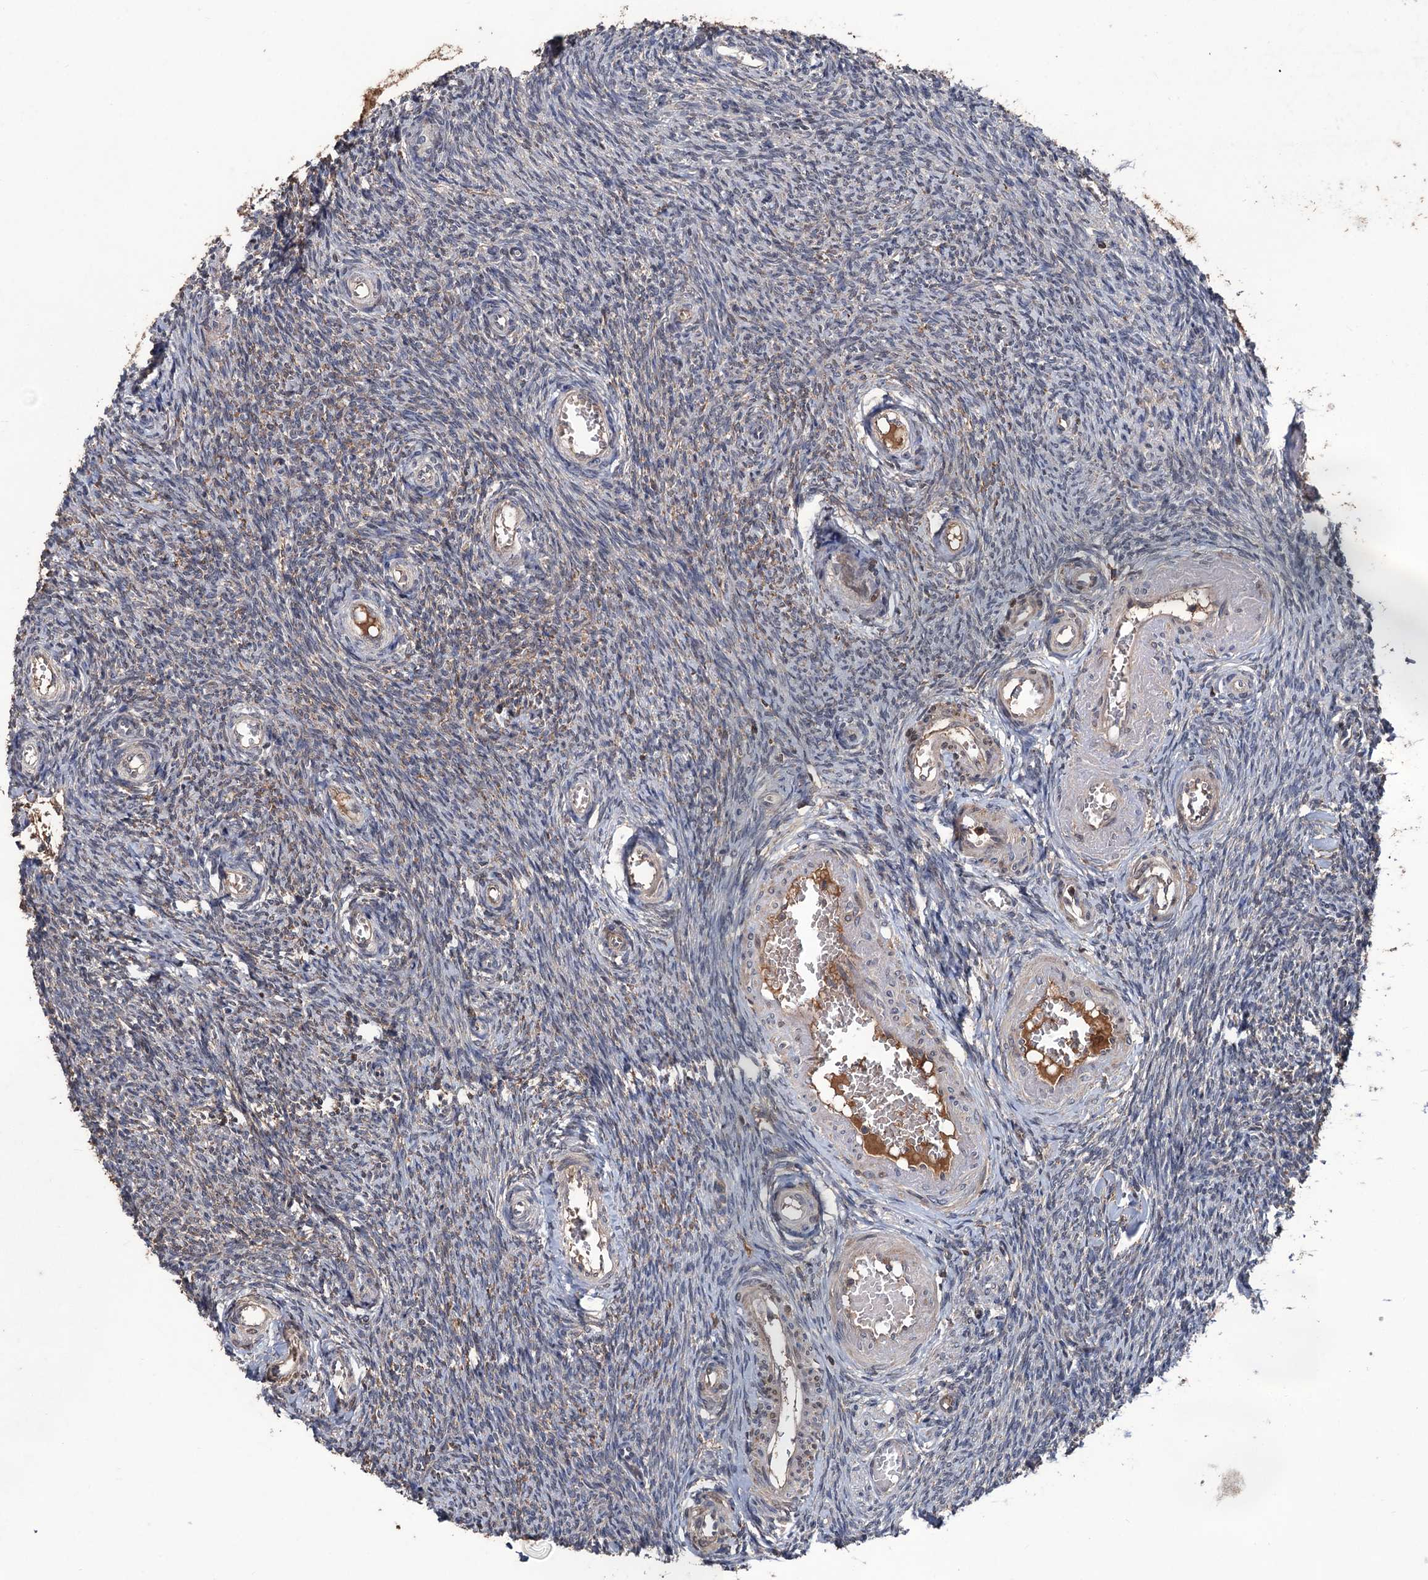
{"staining": {"intensity": "weak", "quantity": "<25%", "location": "cytoplasmic/membranous"}, "tissue": "ovary", "cell_type": "Ovarian stroma cells", "image_type": "normal", "snomed": [{"axis": "morphology", "description": "Normal tissue, NOS"}, {"axis": "topography", "description": "Ovary"}], "caption": "The histopathology image exhibits no staining of ovarian stroma cells in normal ovary. (DAB (3,3'-diaminobenzidine) immunohistochemistry visualized using brightfield microscopy, high magnification).", "gene": "ZNF438", "patient": {"sex": "female", "age": 44}}